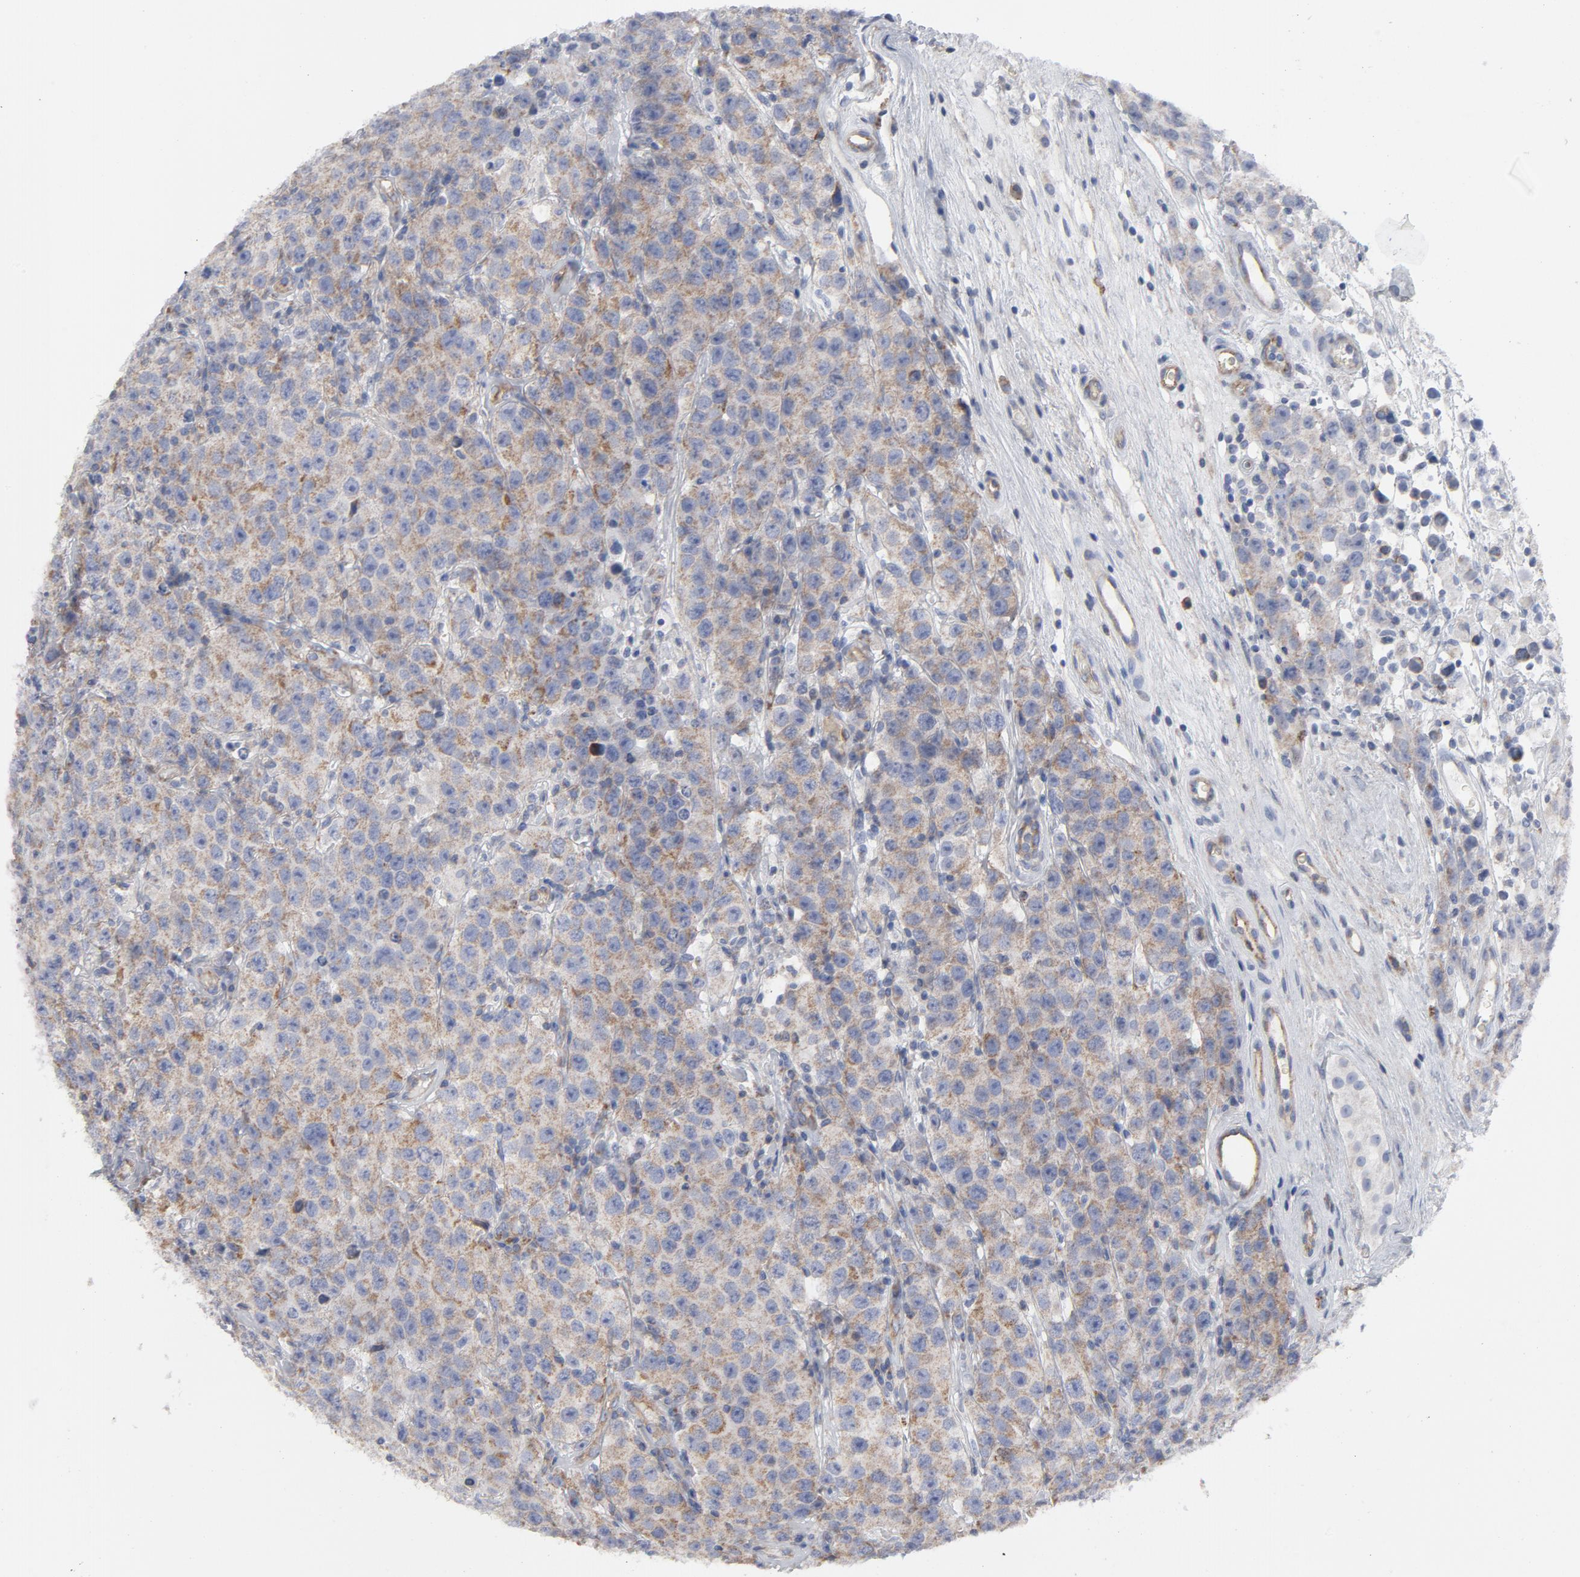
{"staining": {"intensity": "moderate", "quantity": ">75%", "location": "cytoplasmic/membranous"}, "tissue": "testis cancer", "cell_type": "Tumor cells", "image_type": "cancer", "snomed": [{"axis": "morphology", "description": "Seminoma, NOS"}, {"axis": "topography", "description": "Testis"}], "caption": "Testis seminoma stained with immunohistochemistry (IHC) displays moderate cytoplasmic/membranous staining in approximately >75% of tumor cells.", "gene": "OXA1L", "patient": {"sex": "male", "age": 52}}